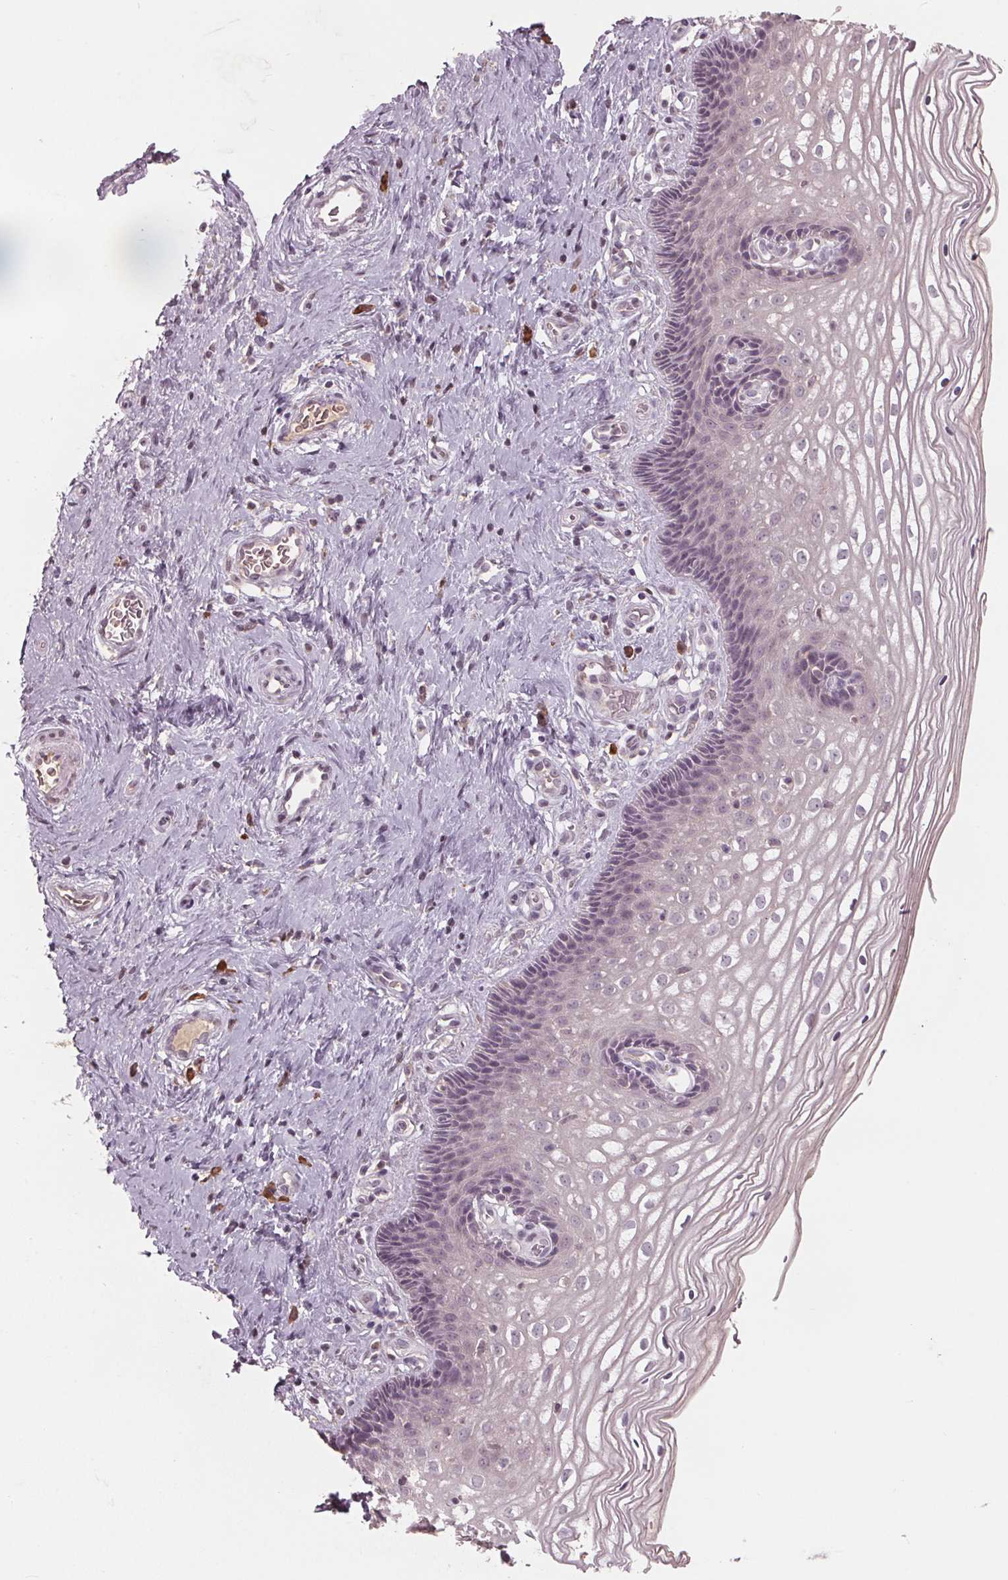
{"staining": {"intensity": "negative", "quantity": "none", "location": "none"}, "tissue": "cervix", "cell_type": "Glandular cells", "image_type": "normal", "snomed": [{"axis": "morphology", "description": "Normal tissue, NOS"}, {"axis": "topography", "description": "Cervix"}], "caption": "Micrograph shows no protein expression in glandular cells of unremarkable cervix. (DAB immunohistochemistry visualized using brightfield microscopy, high magnification).", "gene": "CXCL16", "patient": {"sex": "female", "age": 34}}